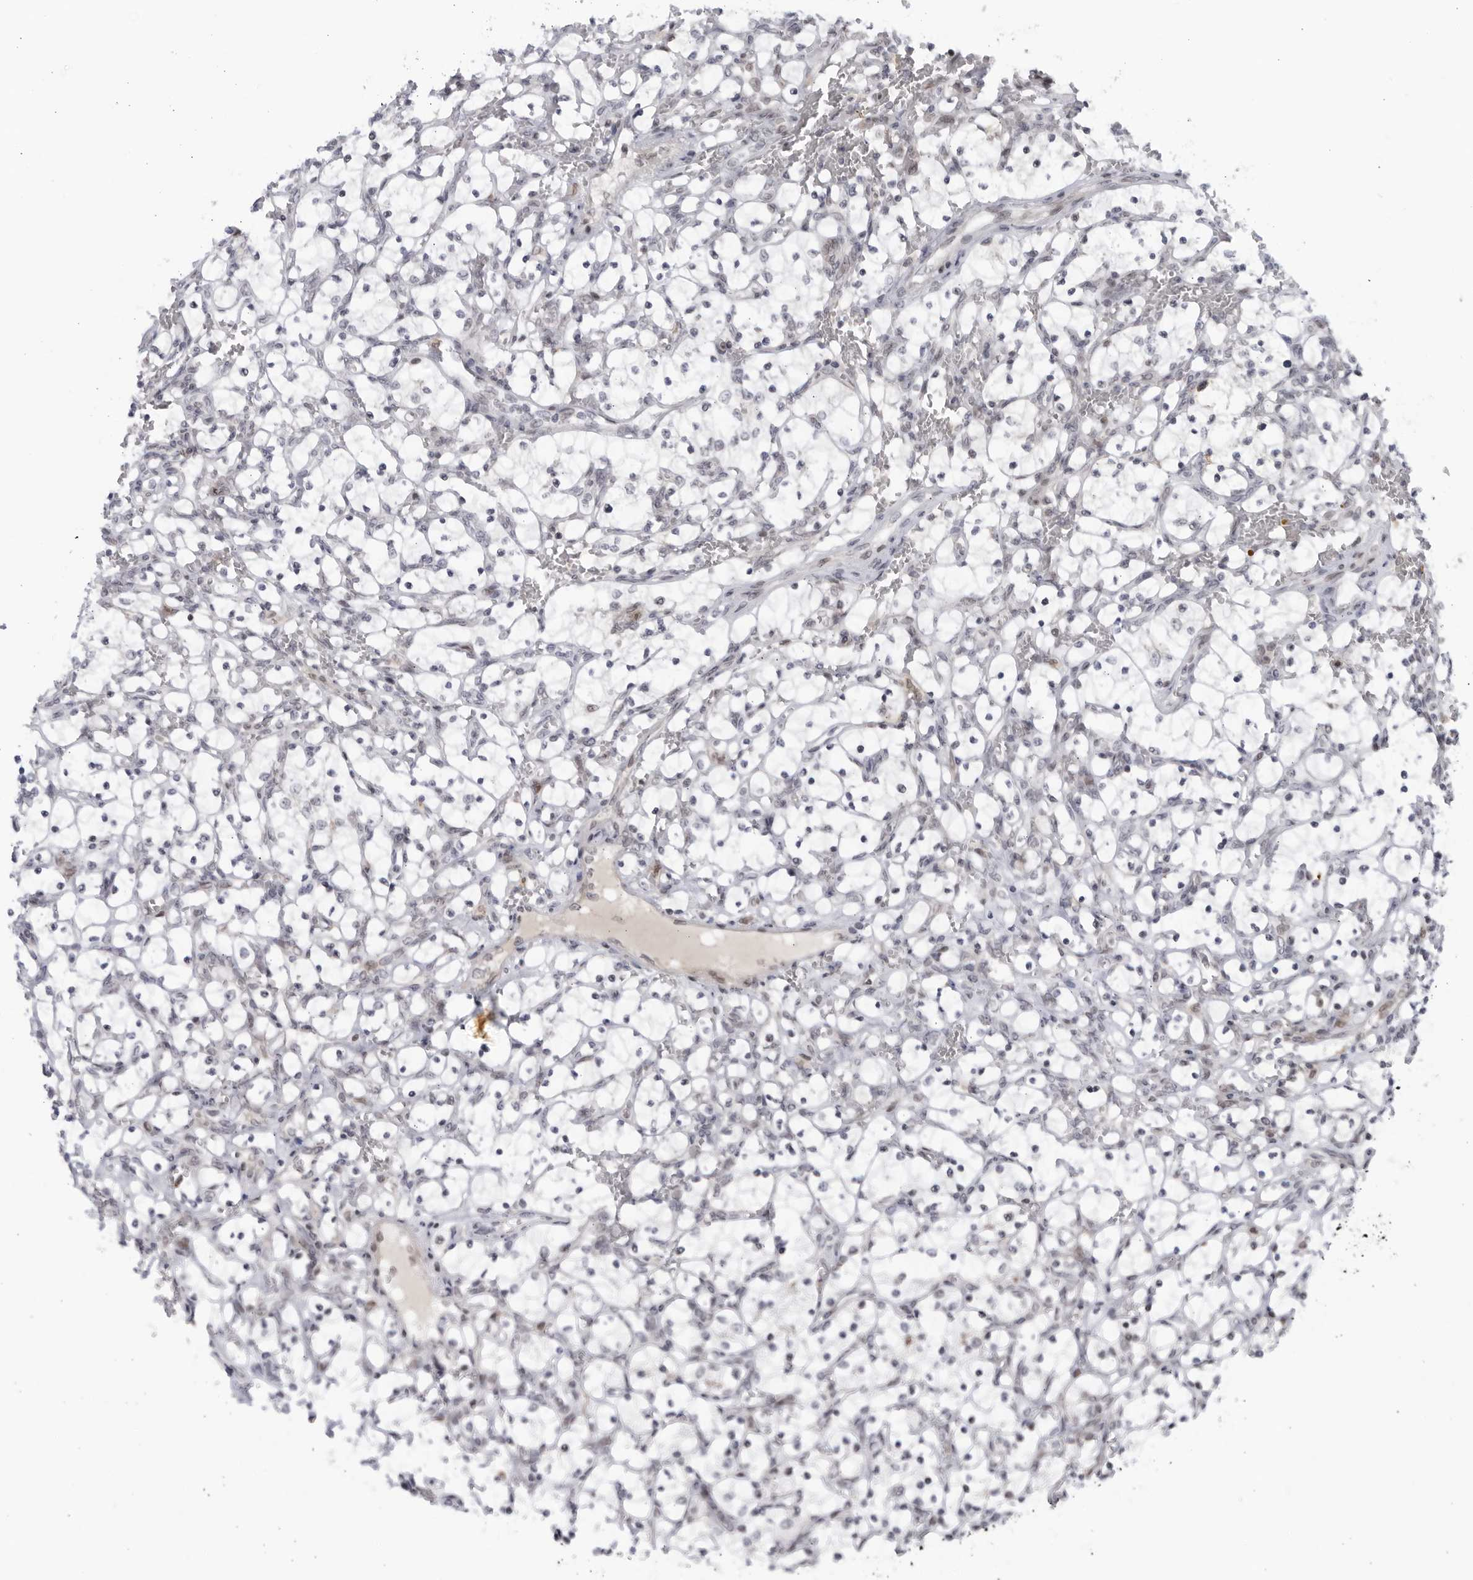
{"staining": {"intensity": "negative", "quantity": "none", "location": "none"}, "tissue": "renal cancer", "cell_type": "Tumor cells", "image_type": "cancer", "snomed": [{"axis": "morphology", "description": "Adenocarcinoma, NOS"}, {"axis": "topography", "description": "Kidney"}], "caption": "The immunohistochemistry histopathology image has no significant staining in tumor cells of renal adenocarcinoma tissue. (Stains: DAB (3,3'-diaminobenzidine) immunohistochemistry (IHC) with hematoxylin counter stain, Microscopy: brightfield microscopy at high magnification).", "gene": "DTL", "patient": {"sex": "female", "age": 69}}